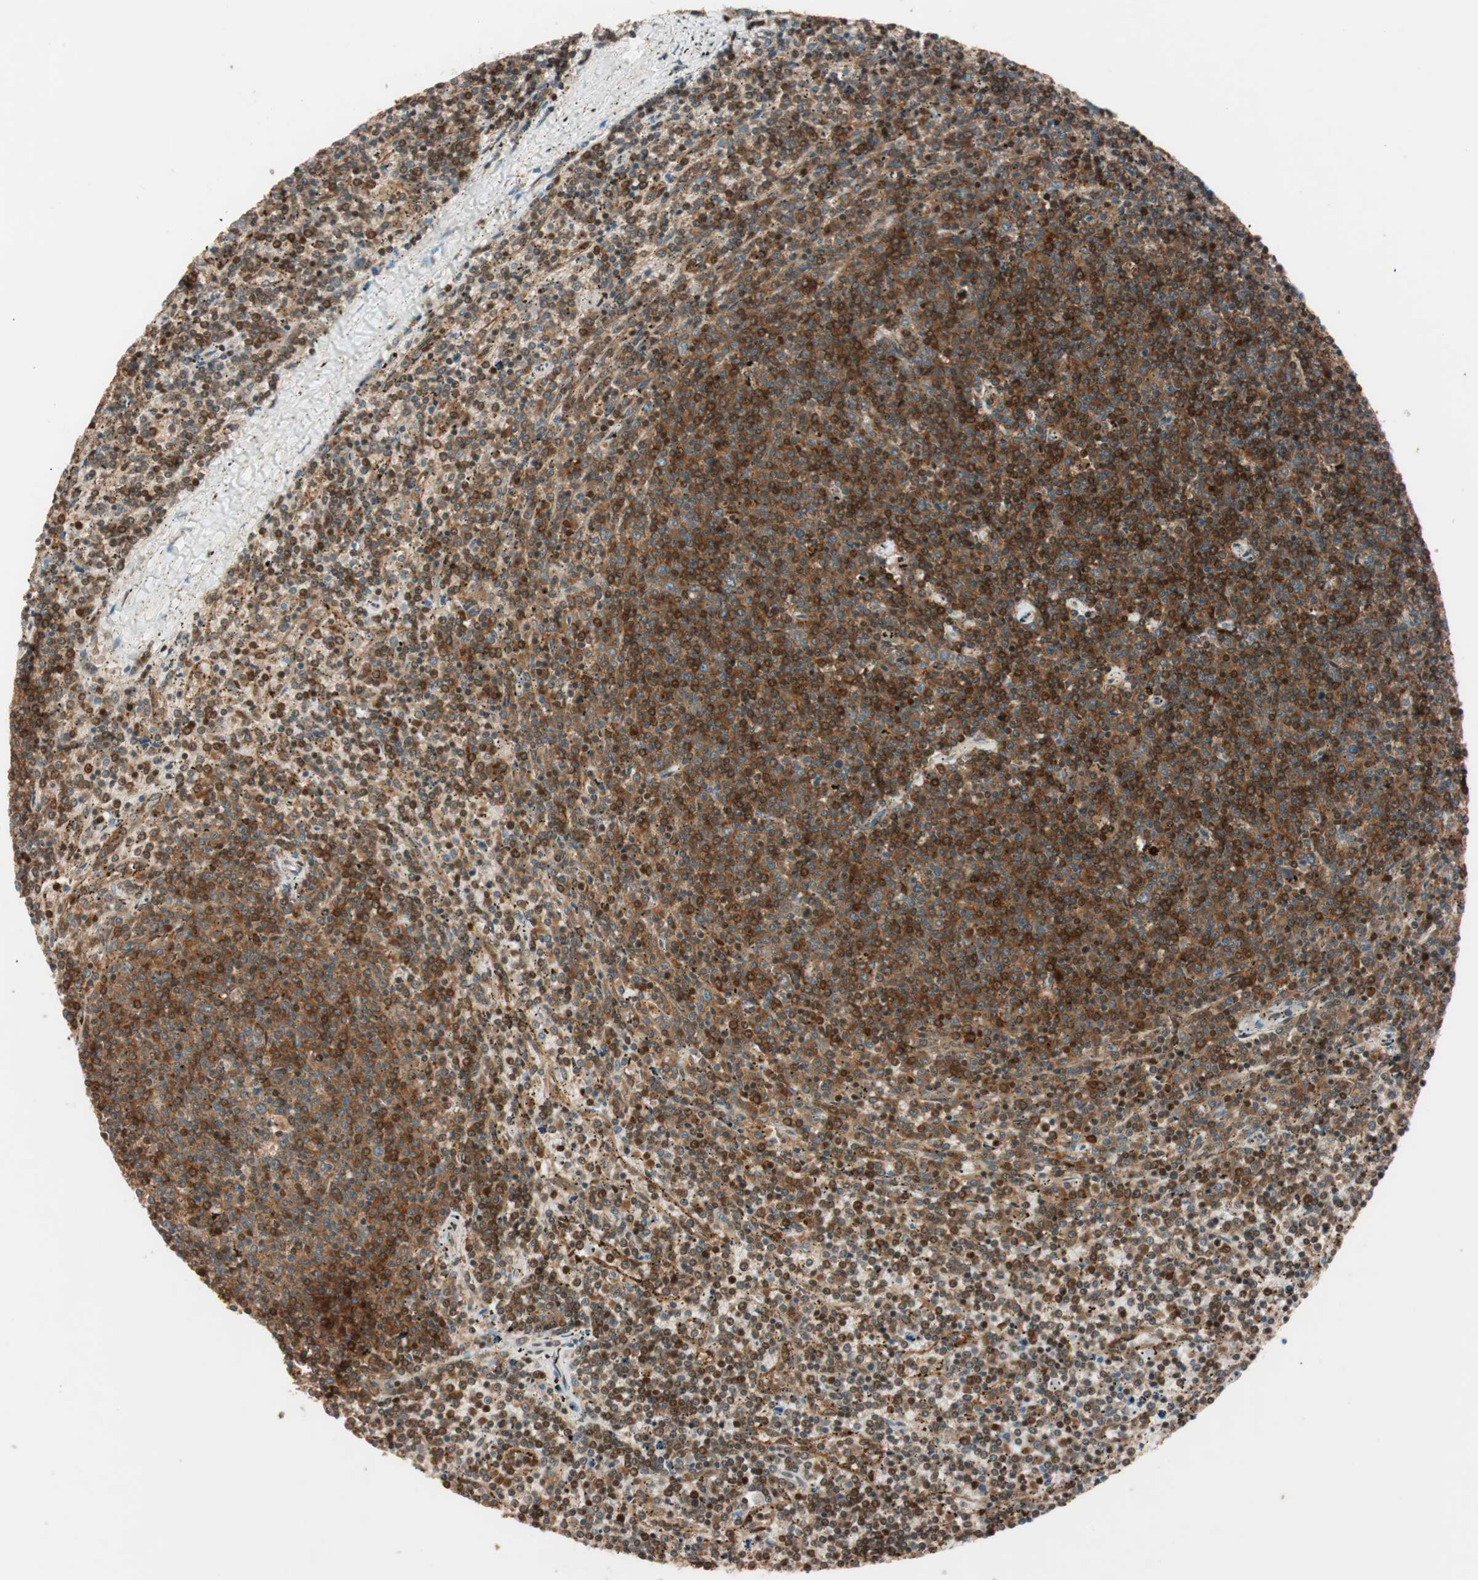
{"staining": {"intensity": "strong", "quantity": ">75%", "location": "cytoplasmic/membranous"}, "tissue": "lymphoma", "cell_type": "Tumor cells", "image_type": "cancer", "snomed": [{"axis": "morphology", "description": "Malignant lymphoma, non-Hodgkin's type, Low grade"}, {"axis": "topography", "description": "Spleen"}], "caption": "Tumor cells display high levels of strong cytoplasmic/membranous staining in approximately >75% of cells in lymphoma.", "gene": "BIN1", "patient": {"sex": "female", "age": 50}}